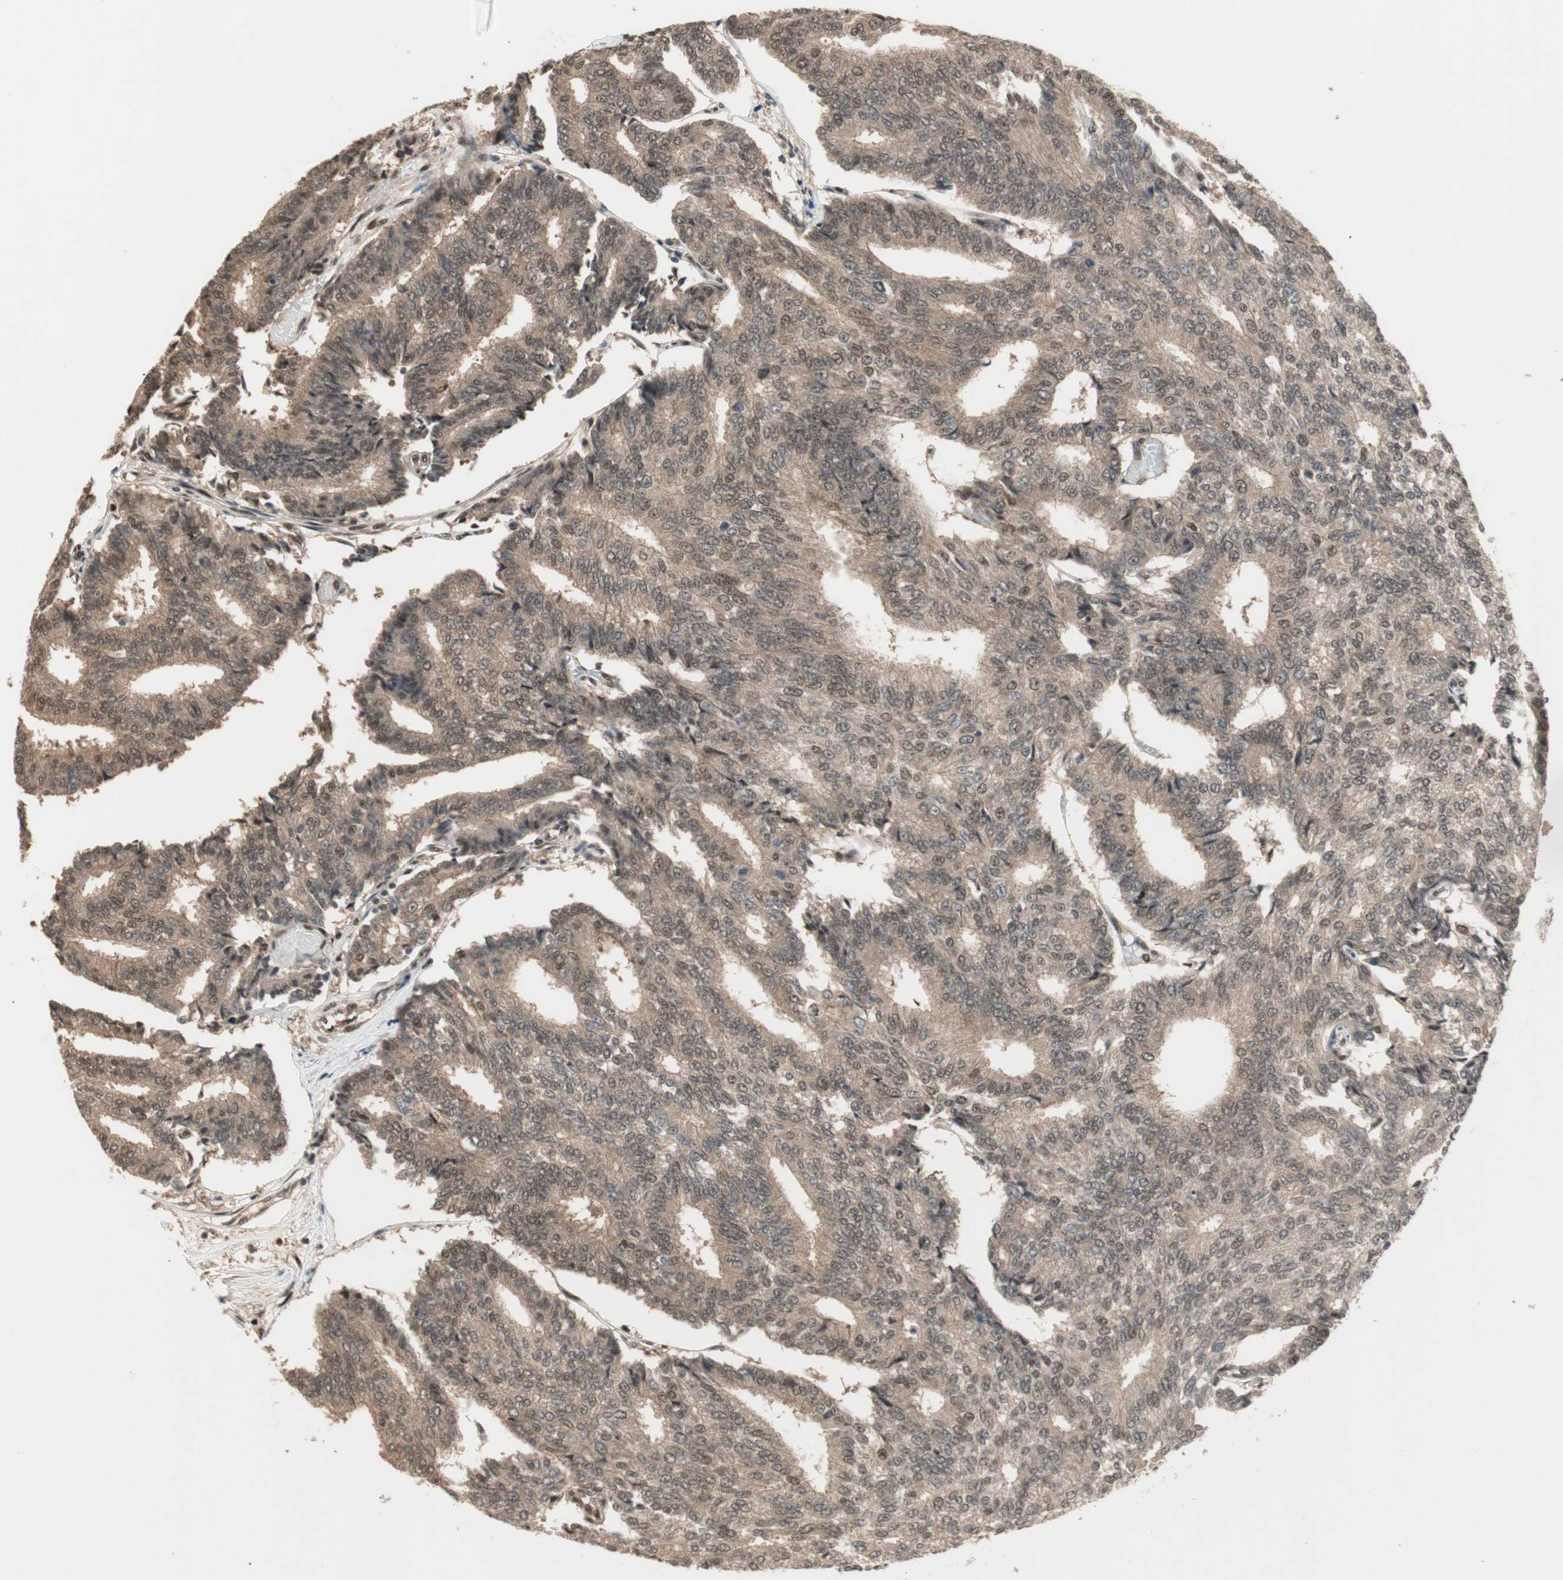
{"staining": {"intensity": "moderate", "quantity": ">75%", "location": "cytoplasmic/membranous,nuclear"}, "tissue": "prostate cancer", "cell_type": "Tumor cells", "image_type": "cancer", "snomed": [{"axis": "morphology", "description": "Adenocarcinoma, High grade"}, {"axis": "topography", "description": "Prostate"}], "caption": "IHC staining of prostate high-grade adenocarcinoma, which exhibits medium levels of moderate cytoplasmic/membranous and nuclear expression in about >75% of tumor cells indicating moderate cytoplasmic/membranous and nuclear protein expression. The staining was performed using DAB (brown) for protein detection and nuclei were counterstained in hematoxylin (blue).", "gene": "ZNF701", "patient": {"sex": "male", "age": 55}}